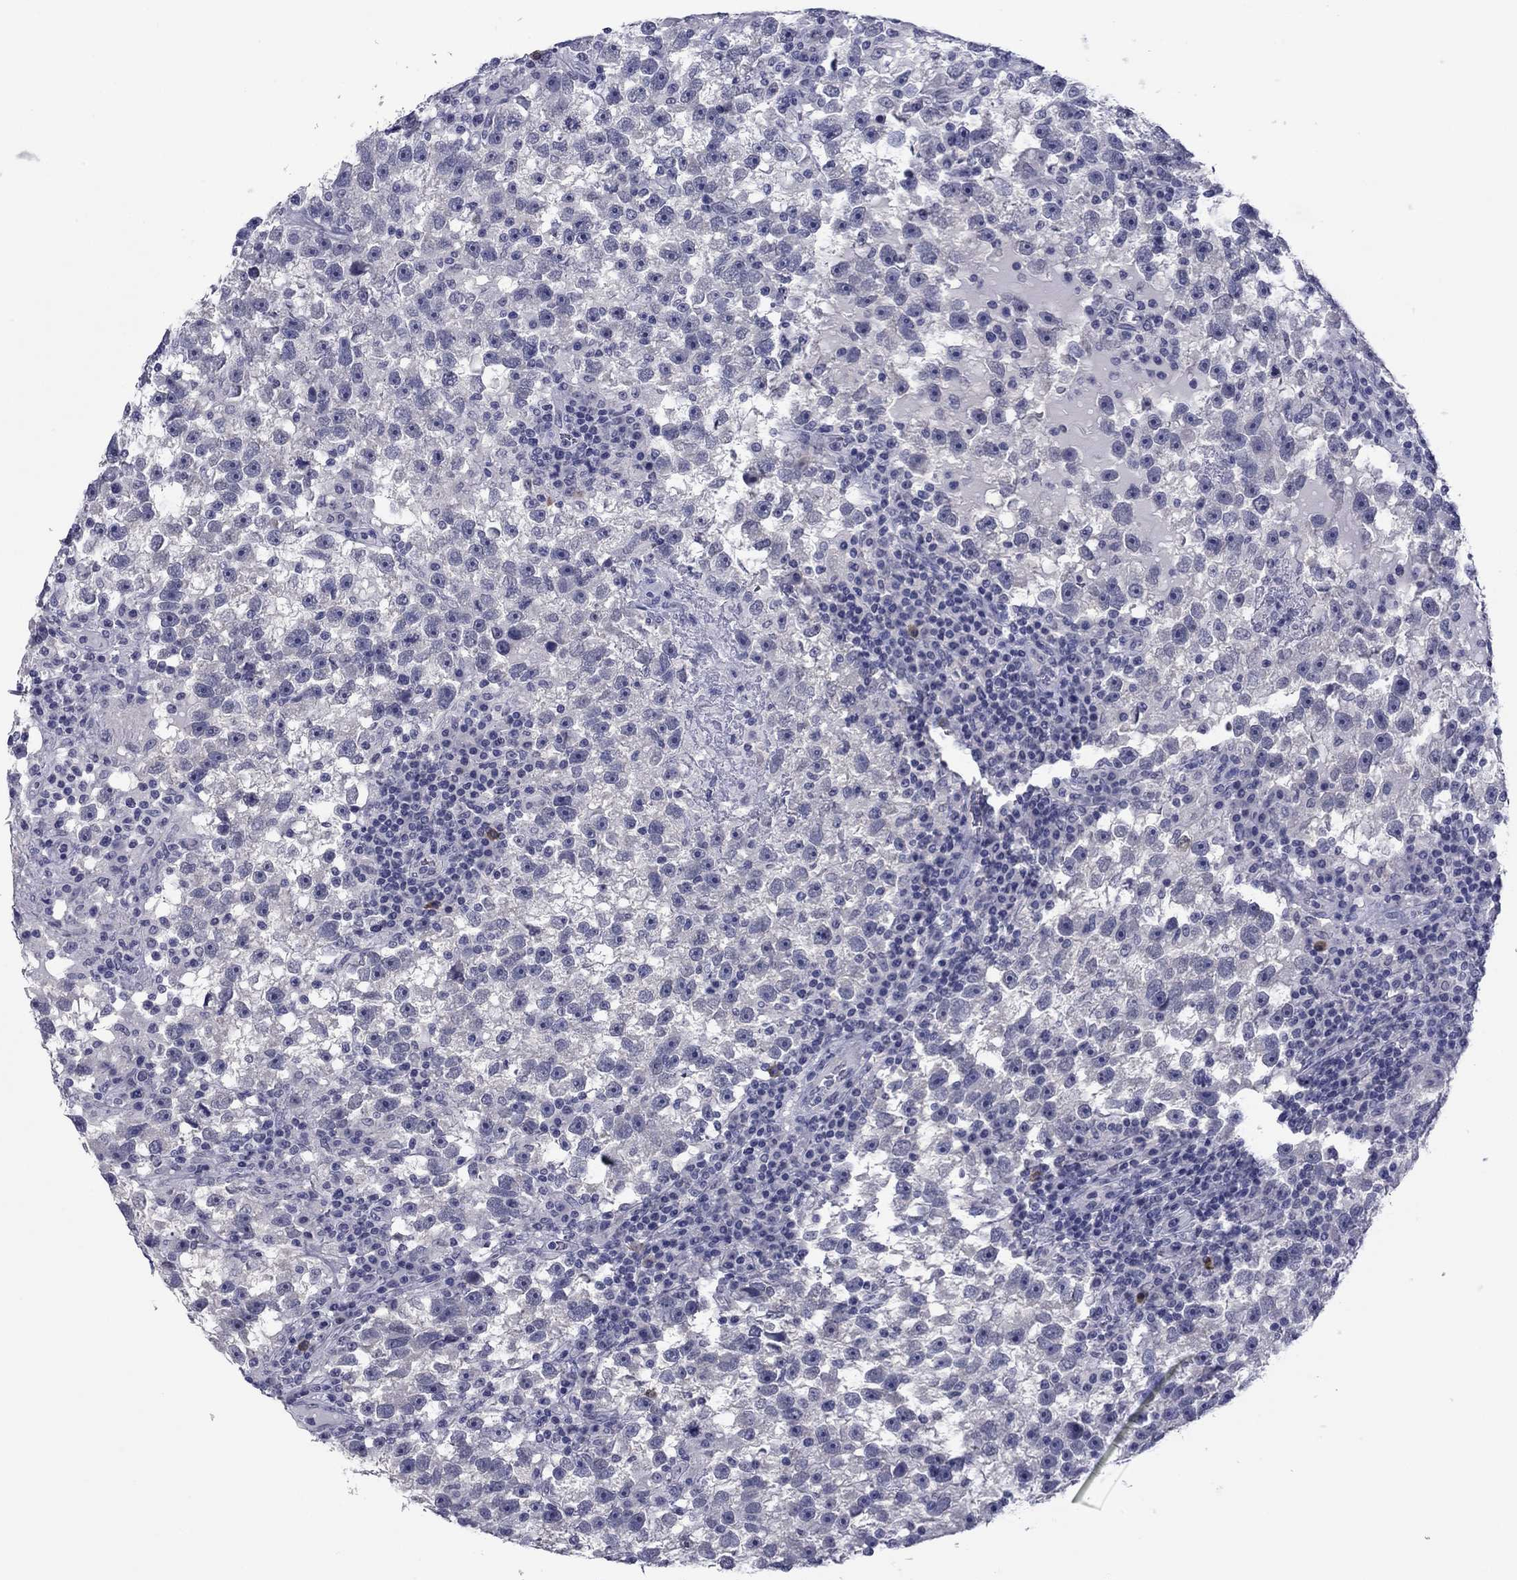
{"staining": {"intensity": "negative", "quantity": "none", "location": "none"}, "tissue": "testis cancer", "cell_type": "Tumor cells", "image_type": "cancer", "snomed": [{"axis": "morphology", "description": "Seminoma, NOS"}, {"axis": "topography", "description": "Testis"}], "caption": "A high-resolution photomicrograph shows immunohistochemistry staining of seminoma (testis), which reveals no significant staining in tumor cells.", "gene": "HAO1", "patient": {"sex": "male", "age": 47}}